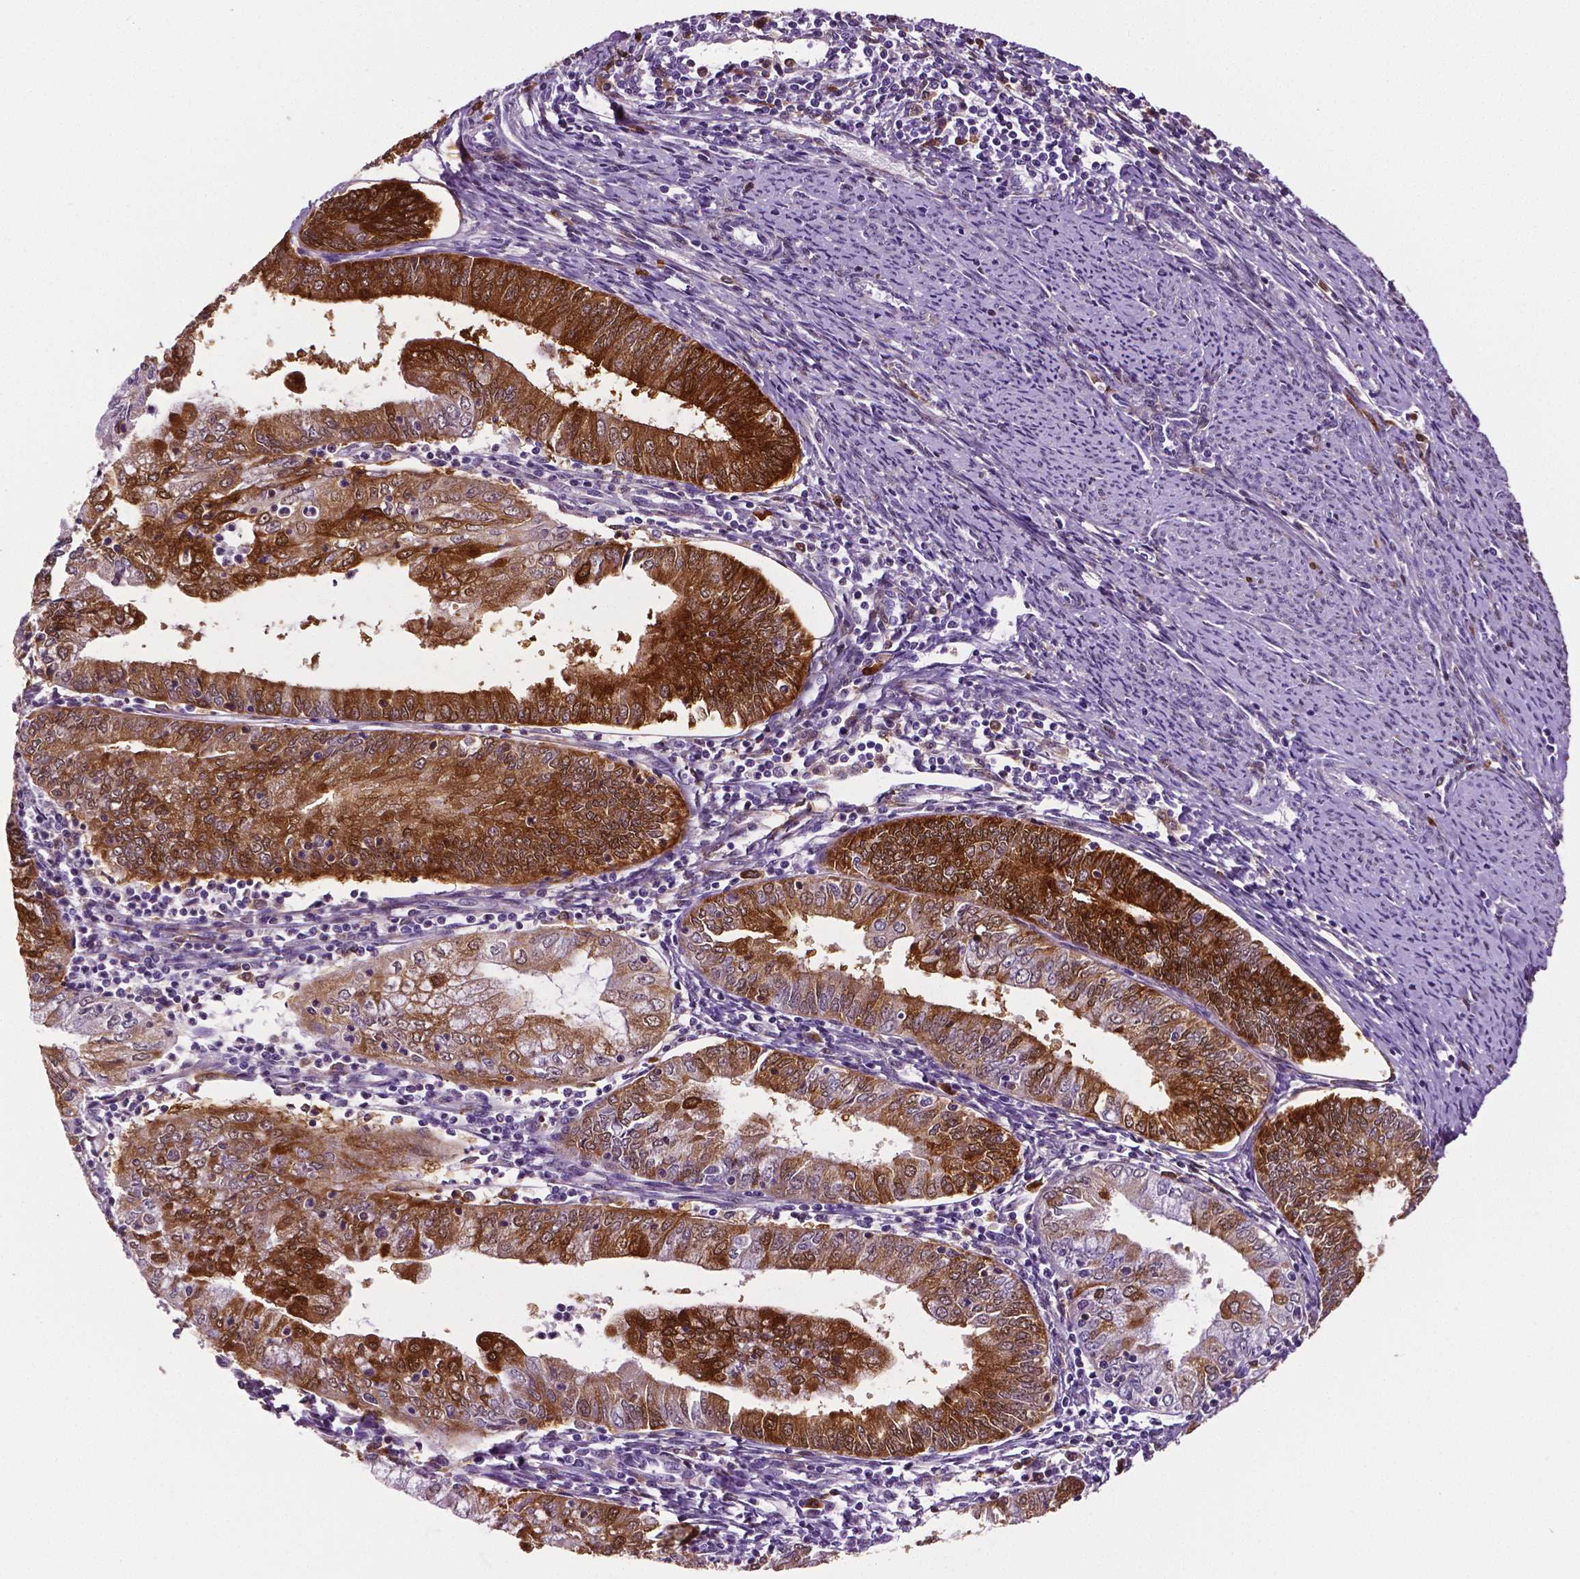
{"staining": {"intensity": "strong", "quantity": "25%-75%", "location": "cytoplasmic/membranous"}, "tissue": "endometrial cancer", "cell_type": "Tumor cells", "image_type": "cancer", "snomed": [{"axis": "morphology", "description": "Adenocarcinoma, NOS"}, {"axis": "topography", "description": "Endometrium"}], "caption": "Tumor cells show high levels of strong cytoplasmic/membranous staining in approximately 25%-75% of cells in human endometrial cancer (adenocarcinoma).", "gene": "PHGDH", "patient": {"sex": "female", "age": 55}}